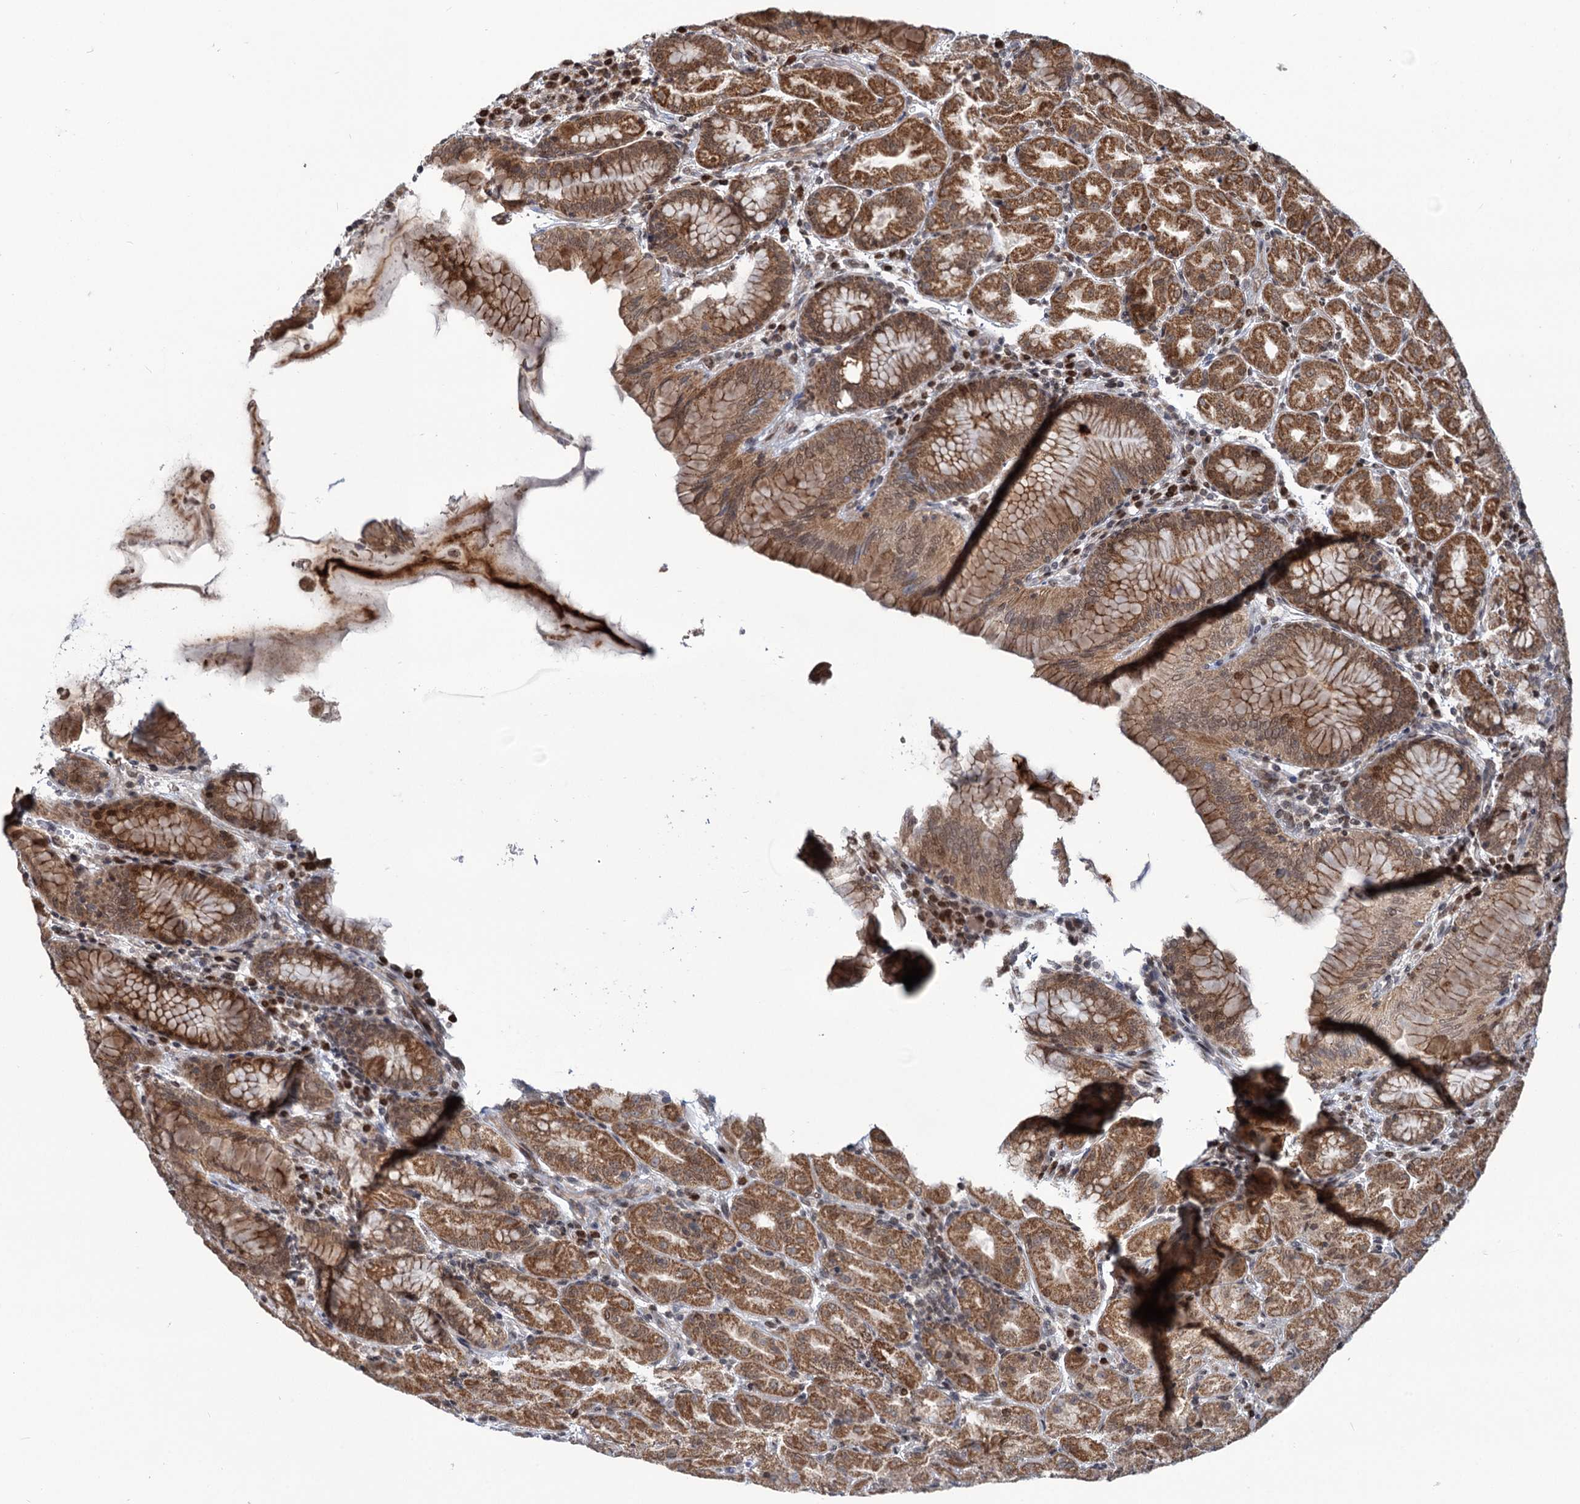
{"staining": {"intensity": "moderate", "quantity": ">75%", "location": "cytoplasmic/membranous"}, "tissue": "stomach", "cell_type": "Glandular cells", "image_type": "normal", "snomed": [{"axis": "morphology", "description": "Normal tissue, NOS"}, {"axis": "topography", "description": "Stomach"}], "caption": "DAB immunohistochemical staining of unremarkable human stomach demonstrates moderate cytoplasmic/membranous protein positivity in approximately >75% of glandular cells.", "gene": "PHC3", "patient": {"sex": "female", "age": 79}}